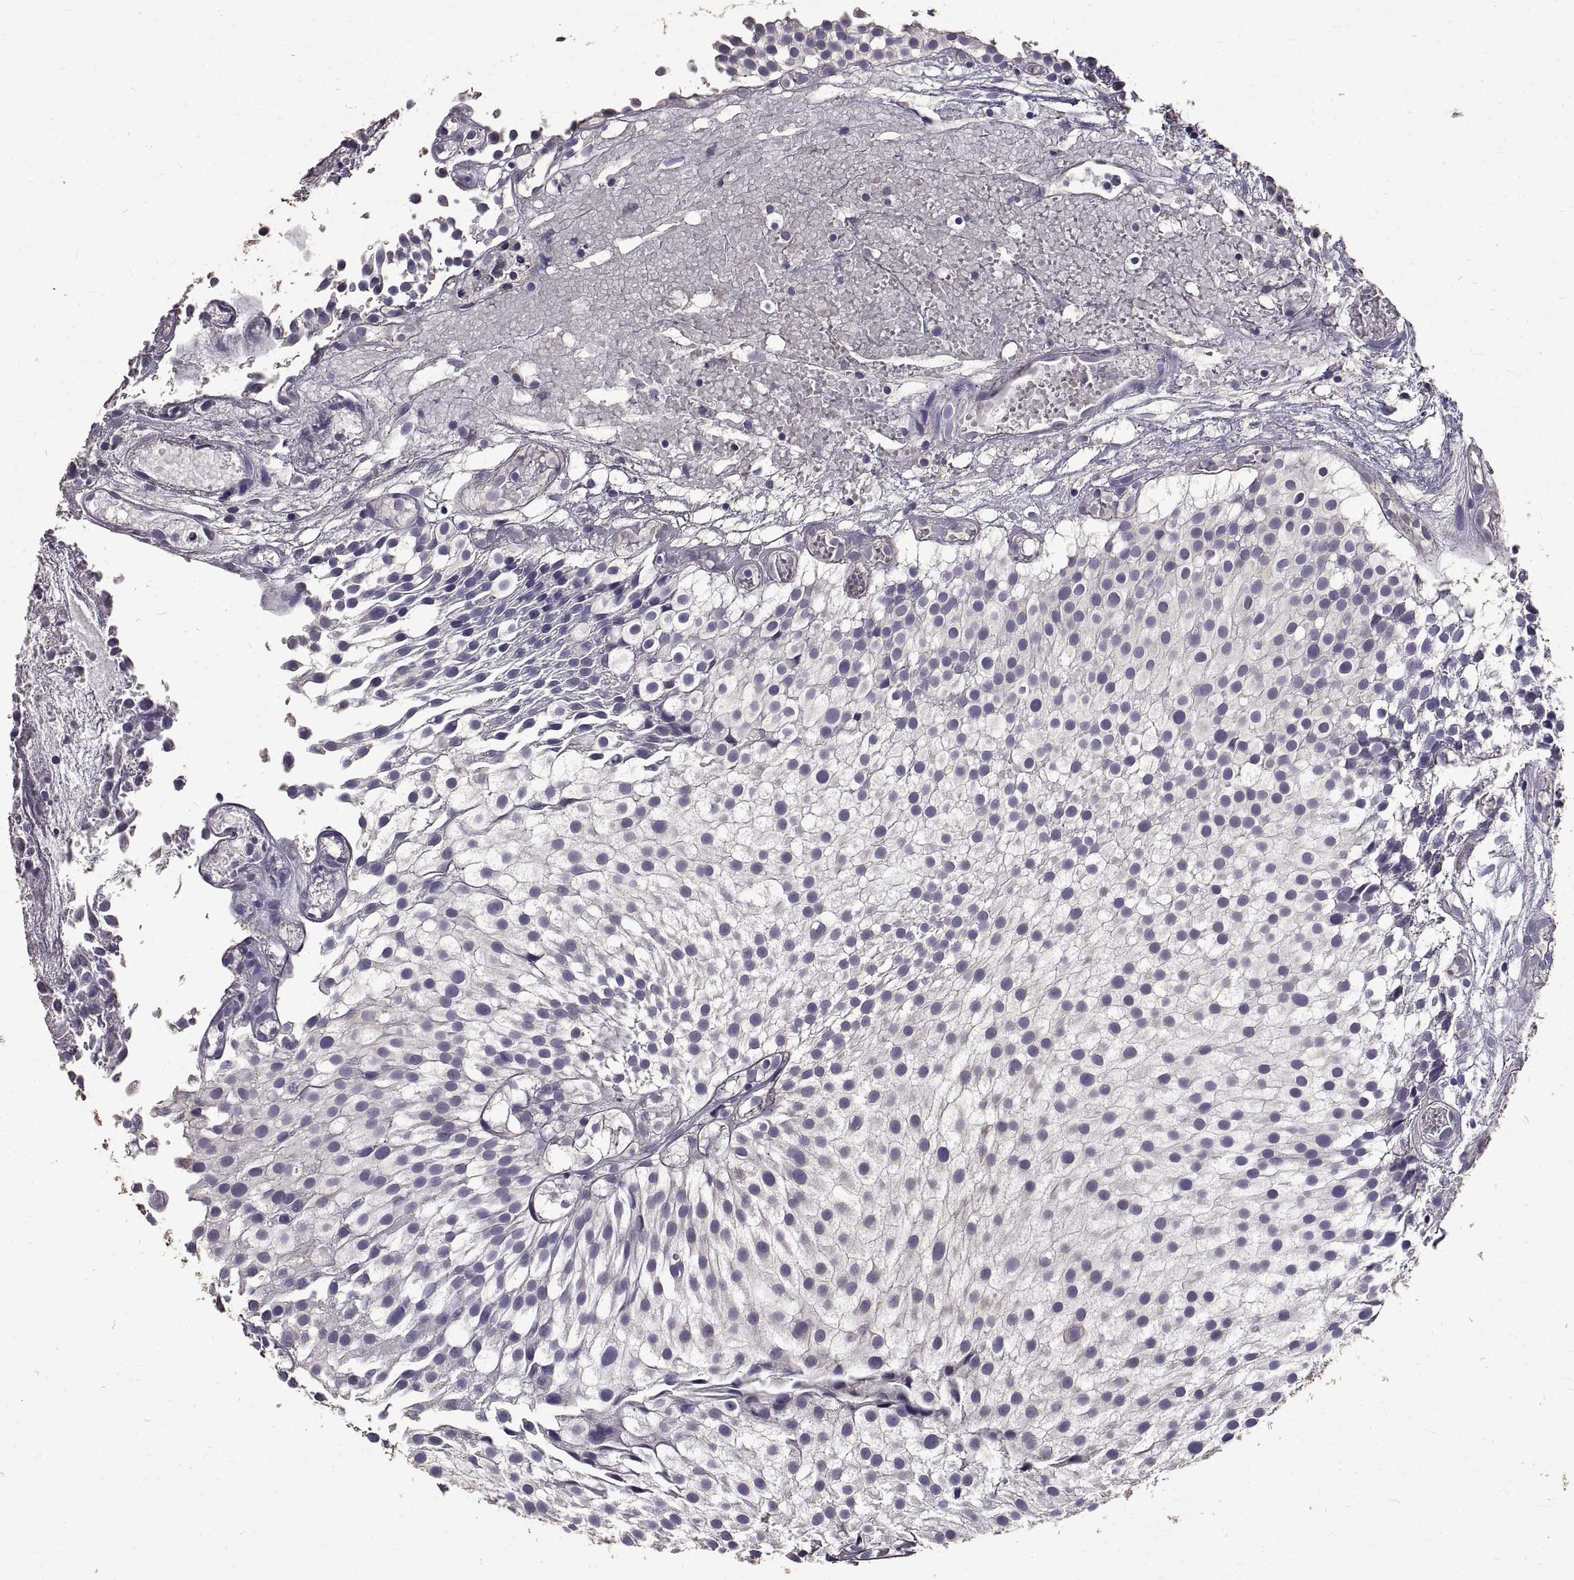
{"staining": {"intensity": "negative", "quantity": "none", "location": "none"}, "tissue": "urothelial cancer", "cell_type": "Tumor cells", "image_type": "cancer", "snomed": [{"axis": "morphology", "description": "Urothelial carcinoma, Low grade"}, {"axis": "topography", "description": "Urinary bladder"}], "caption": "IHC image of urothelial cancer stained for a protein (brown), which exhibits no positivity in tumor cells.", "gene": "PEA15", "patient": {"sex": "male", "age": 79}}